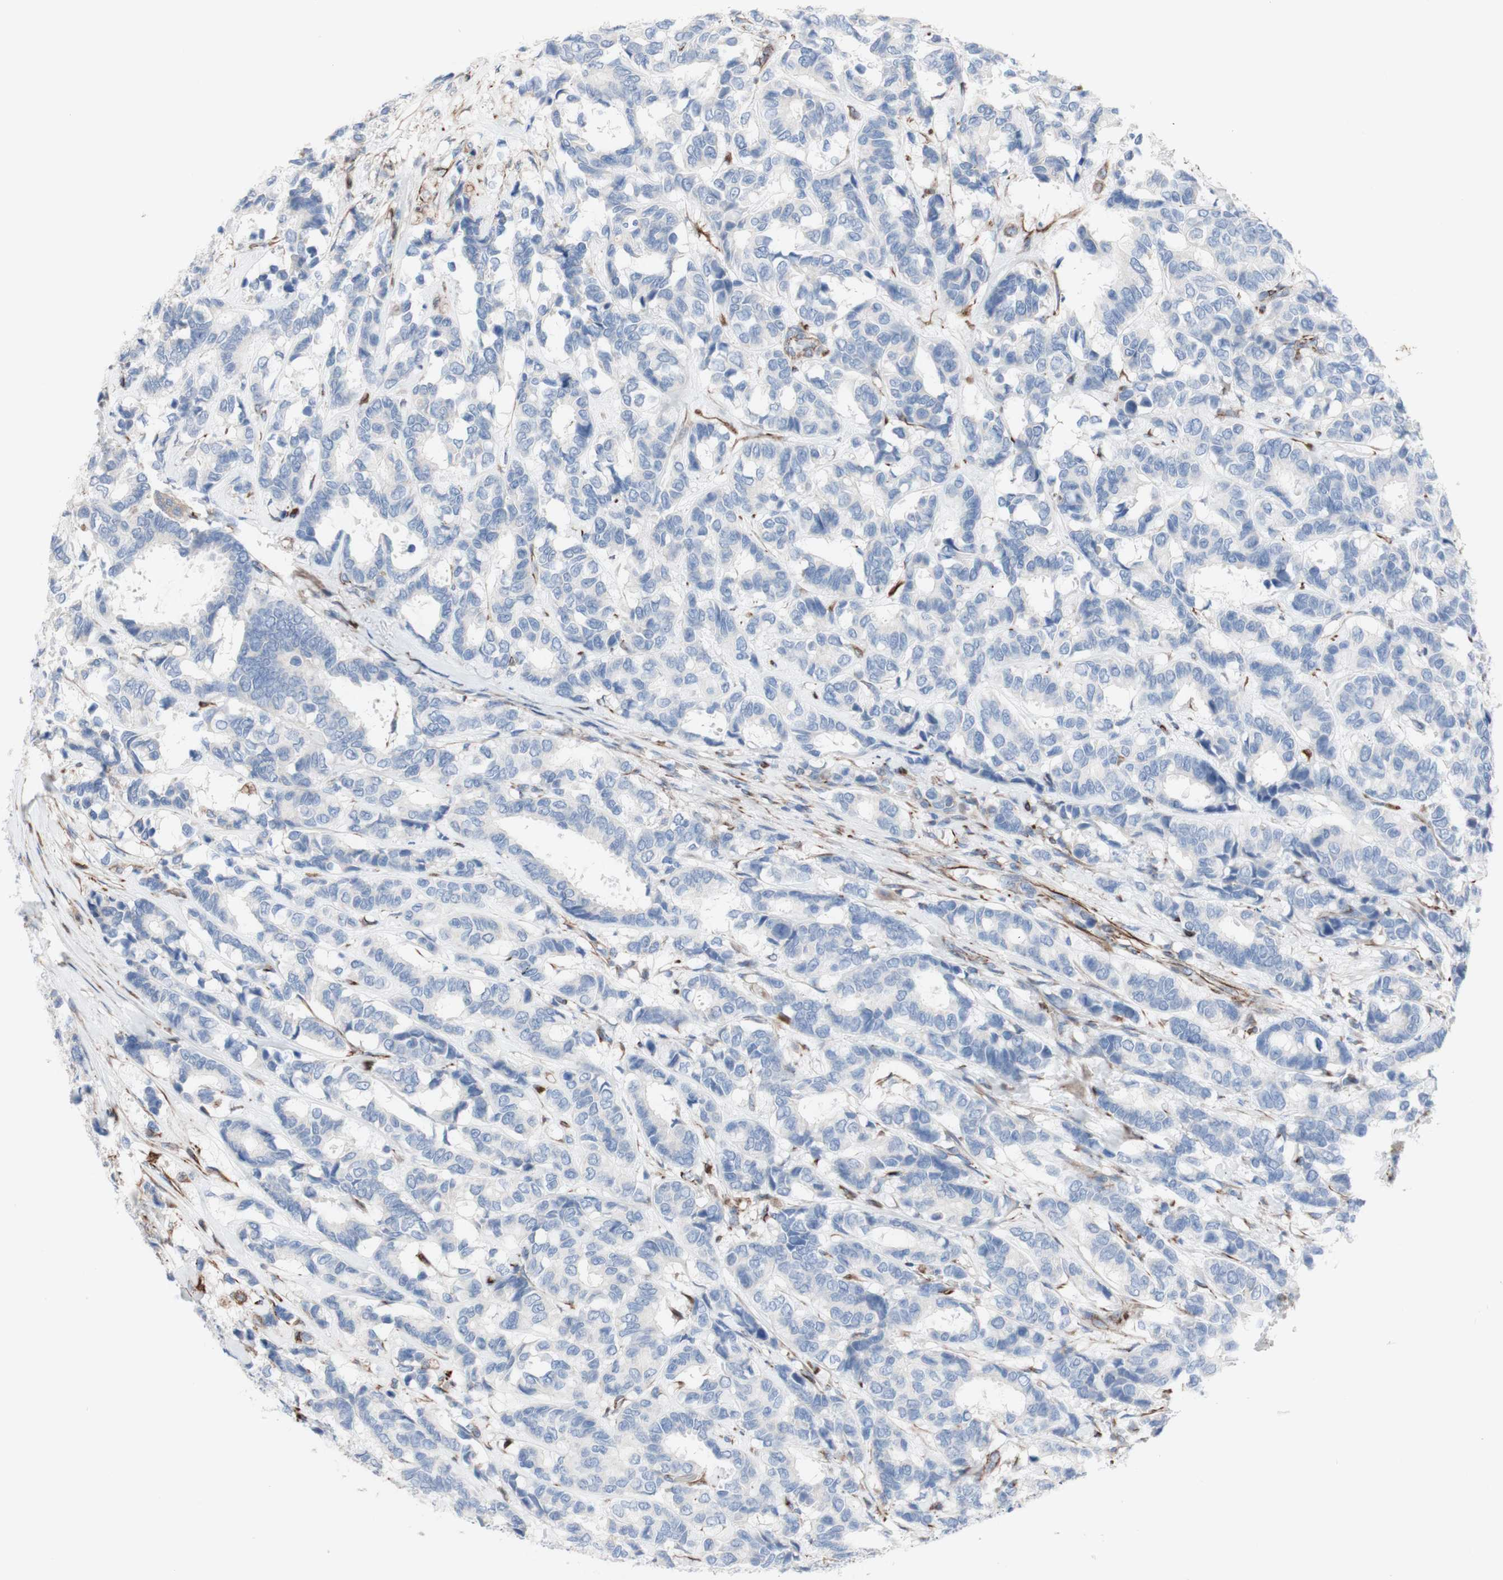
{"staining": {"intensity": "negative", "quantity": "none", "location": "none"}, "tissue": "breast cancer", "cell_type": "Tumor cells", "image_type": "cancer", "snomed": [{"axis": "morphology", "description": "Duct carcinoma"}, {"axis": "topography", "description": "Breast"}], "caption": "The immunohistochemistry (IHC) image has no significant expression in tumor cells of invasive ductal carcinoma (breast) tissue.", "gene": "AGPAT5", "patient": {"sex": "female", "age": 87}}